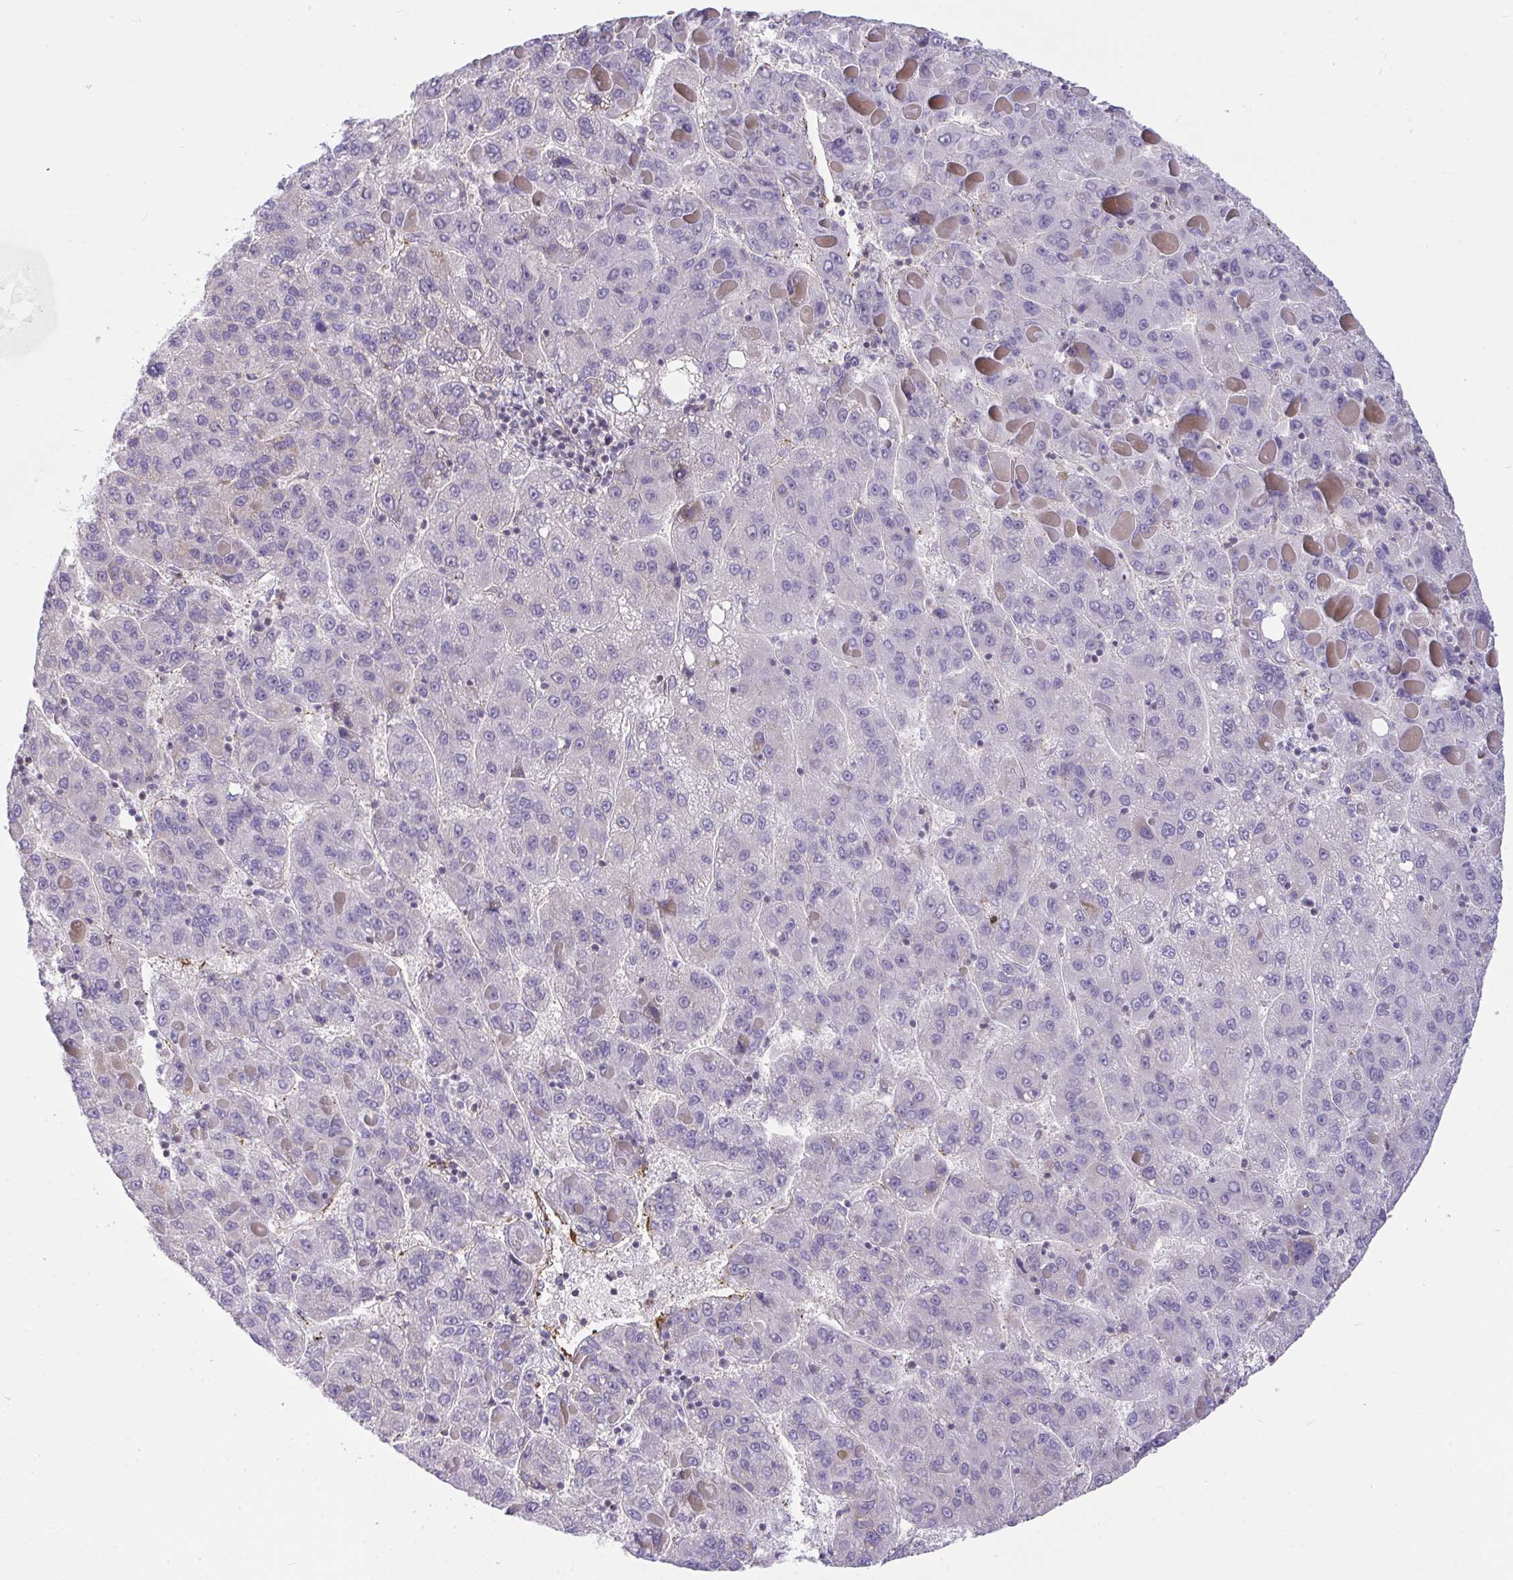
{"staining": {"intensity": "negative", "quantity": "none", "location": "none"}, "tissue": "liver cancer", "cell_type": "Tumor cells", "image_type": "cancer", "snomed": [{"axis": "morphology", "description": "Carcinoma, Hepatocellular, NOS"}, {"axis": "topography", "description": "Liver"}], "caption": "High power microscopy photomicrograph of an IHC micrograph of liver hepatocellular carcinoma, revealing no significant expression in tumor cells. The staining is performed using DAB brown chromogen with nuclei counter-stained in using hematoxylin.", "gene": "SEMA6B", "patient": {"sex": "female", "age": 82}}